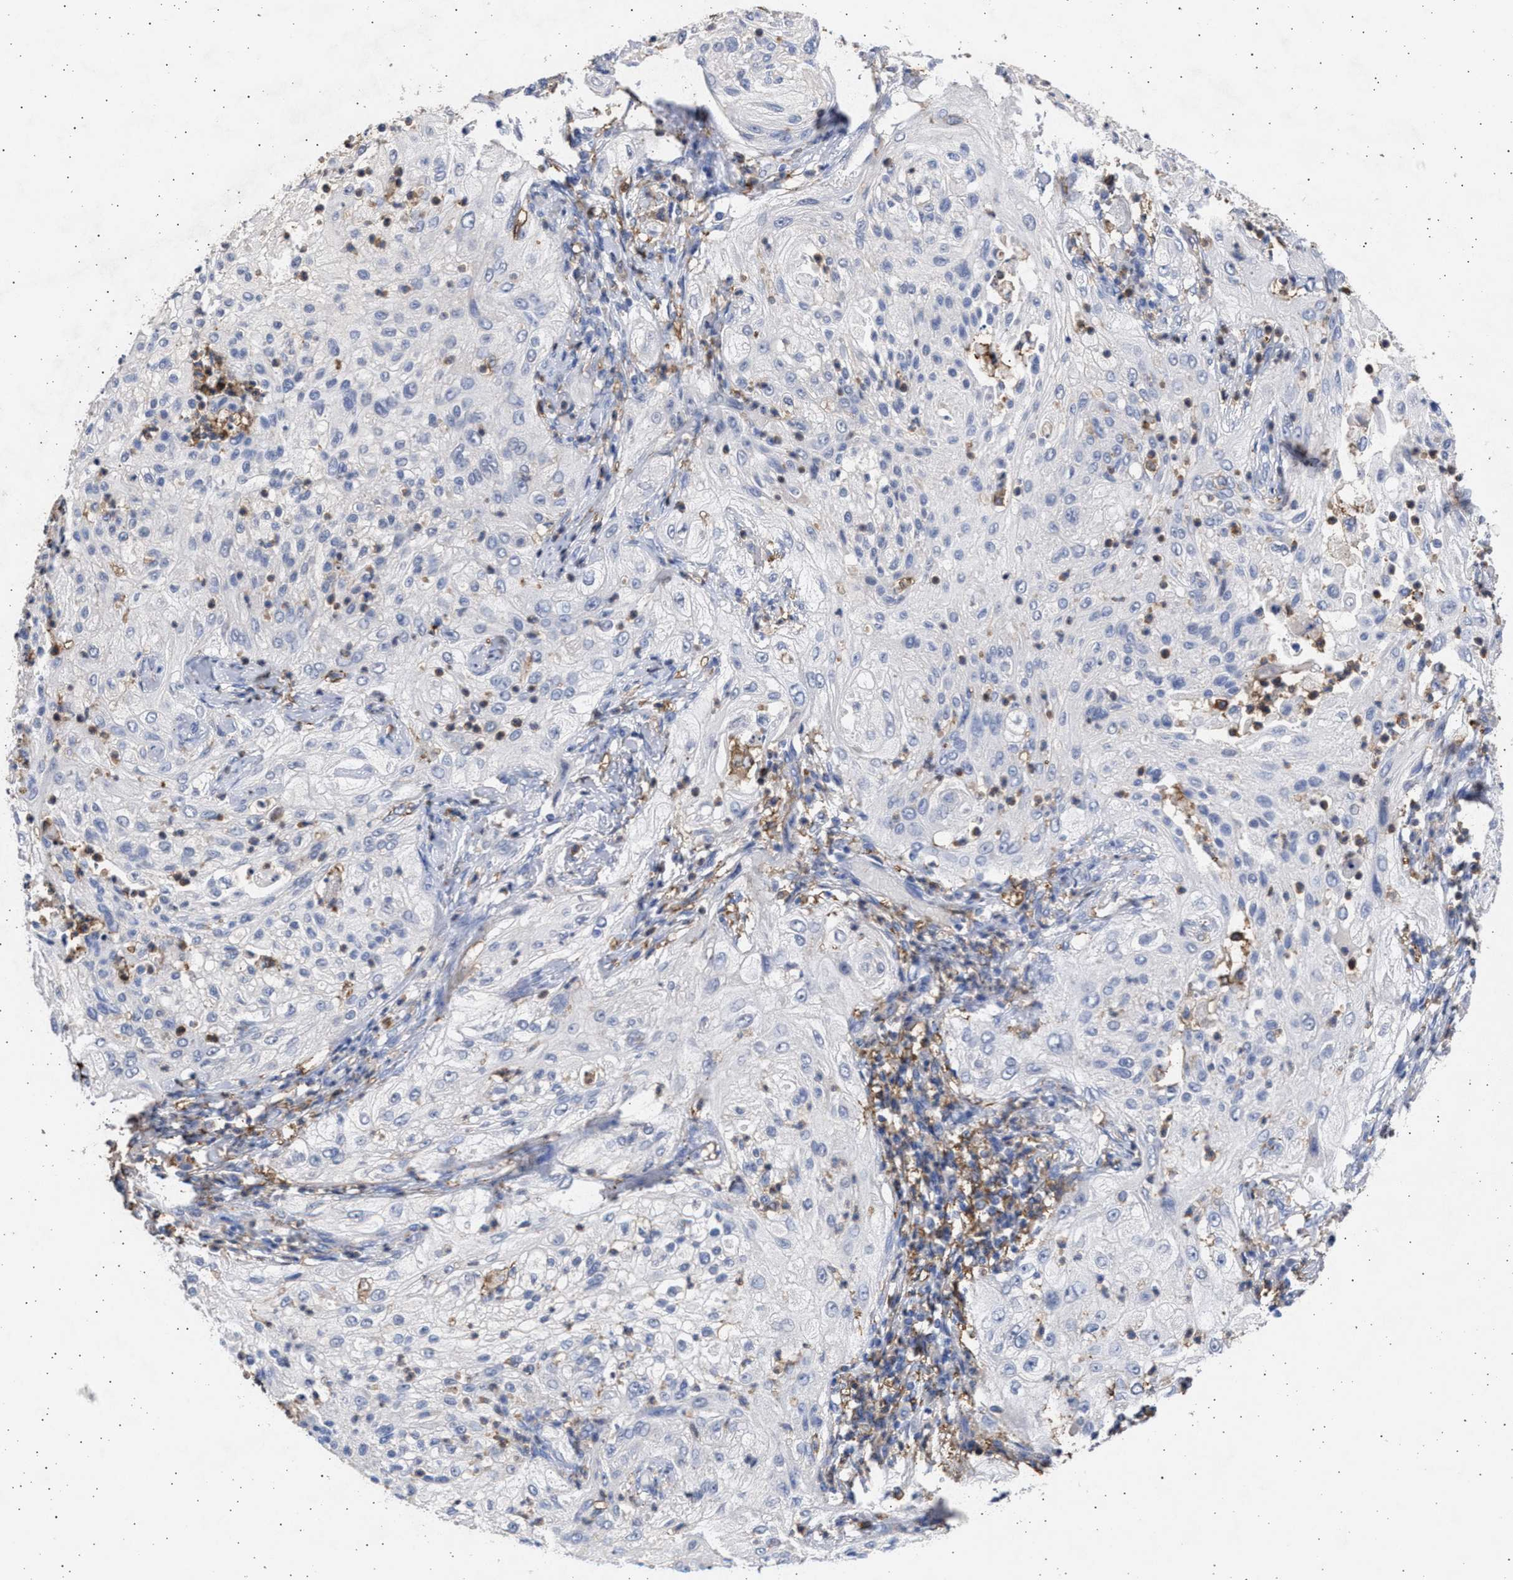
{"staining": {"intensity": "negative", "quantity": "none", "location": "none"}, "tissue": "lung cancer", "cell_type": "Tumor cells", "image_type": "cancer", "snomed": [{"axis": "morphology", "description": "Inflammation, NOS"}, {"axis": "morphology", "description": "Squamous cell carcinoma, NOS"}, {"axis": "topography", "description": "Lymph node"}, {"axis": "topography", "description": "Soft tissue"}, {"axis": "topography", "description": "Lung"}], "caption": "Immunohistochemistry image of neoplastic tissue: squamous cell carcinoma (lung) stained with DAB displays no significant protein expression in tumor cells. The staining was performed using DAB to visualize the protein expression in brown, while the nuclei were stained in blue with hematoxylin (Magnification: 20x).", "gene": "FCER1A", "patient": {"sex": "male", "age": 66}}